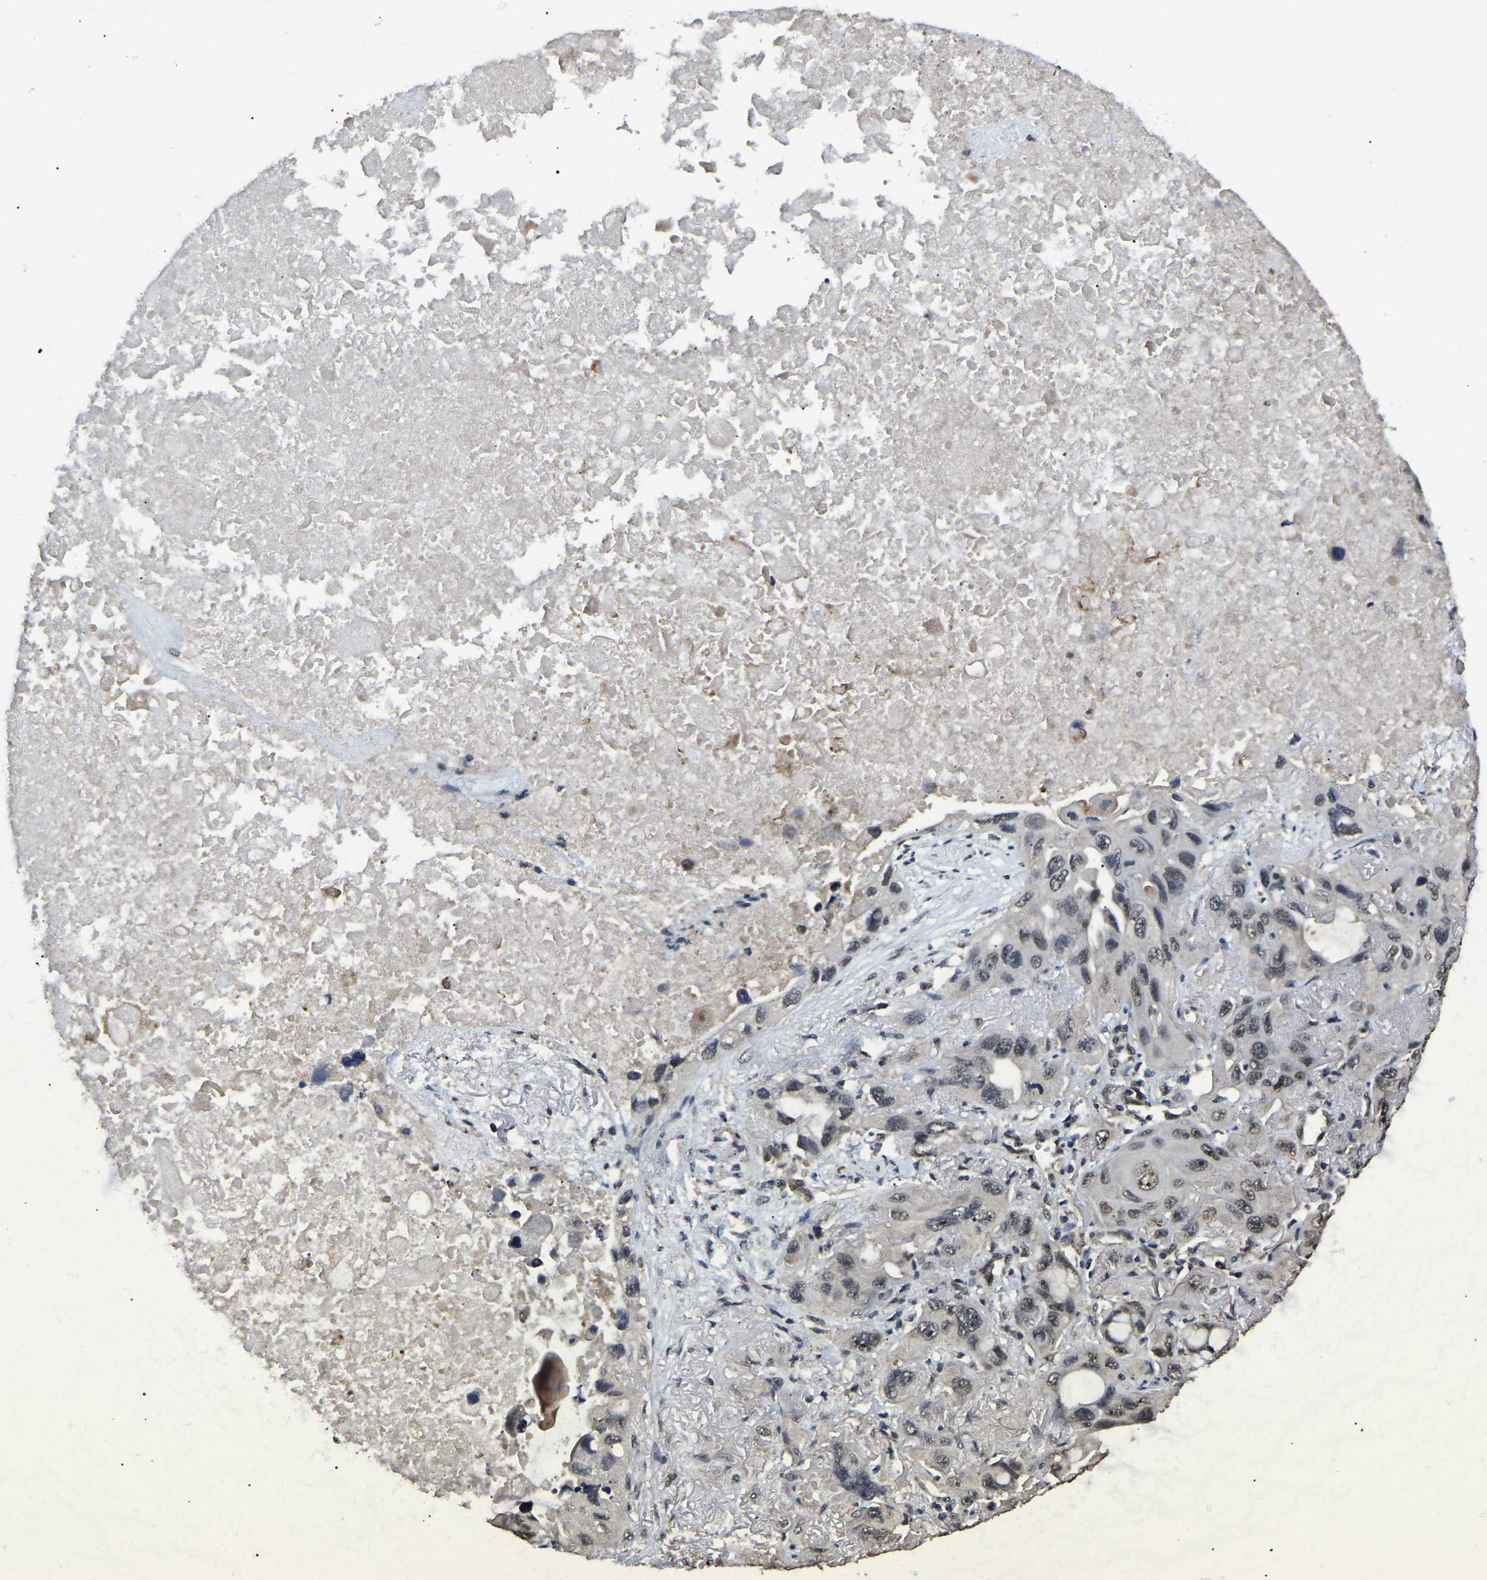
{"staining": {"intensity": "weak", "quantity": "<25%", "location": "nuclear"}, "tissue": "lung cancer", "cell_type": "Tumor cells", "image_type": "cancer", "snomed": [{"axis": "morphology", "description": "Squamous cell carcinoma, NOS"}, {"axis": "topography", "description": "Lung"}], "caption": "Micrograph shows no protein positivity in tumor cells of lung squamous cell carcinoma tissue.", "gene": "PPM1E", "patient": {"sex": "female", "age": 73}}